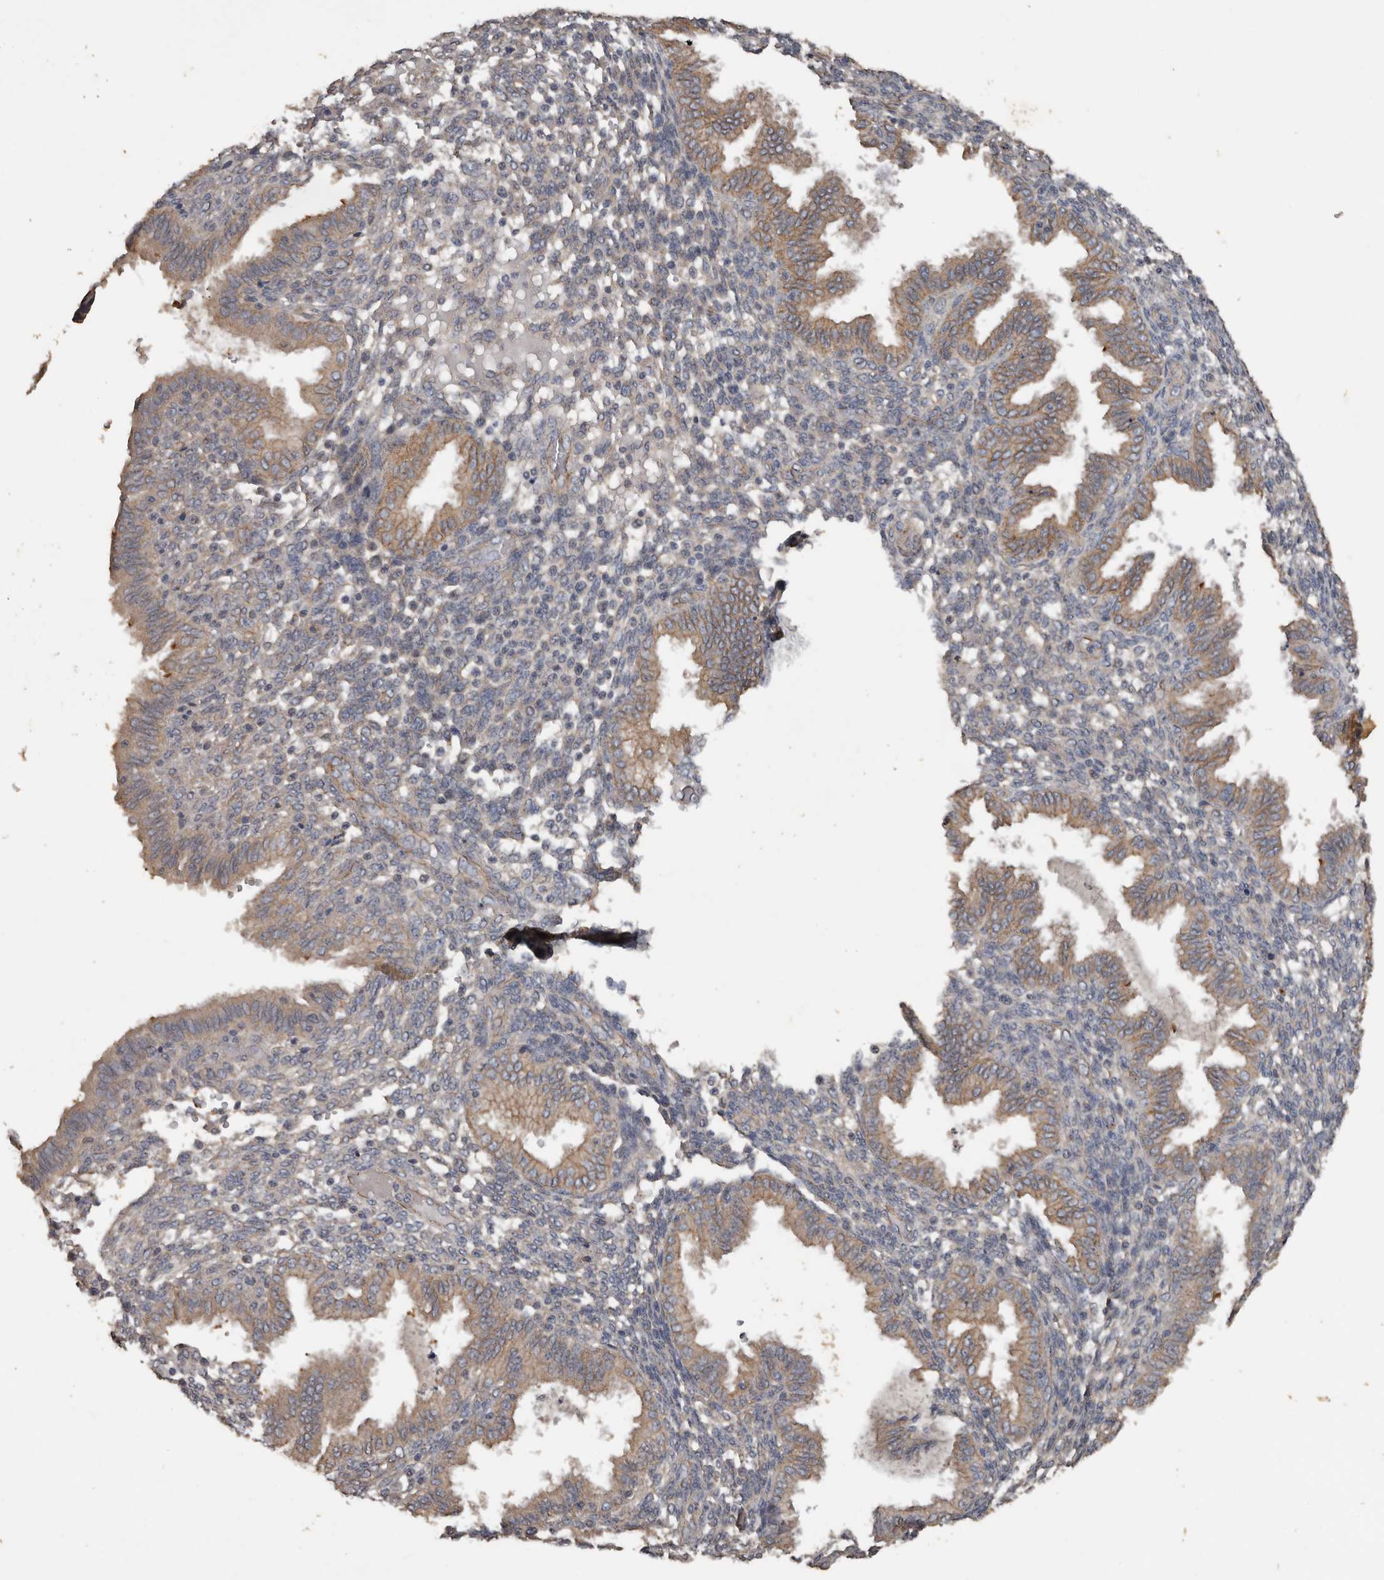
{"staining": {"intensity": "weak", "quantity": "25%-75%", "location": "cytoplasmic/membranous"}, "tissue": "endometrium", "cell_type": "Cells in endometrial stroma", "image_type": "normal", "snomed": [{"axis": "morphology", "description": "Normal tissue, NOS"}, {"axis": "topography", "description": "Endometrium"}], "caption": "Cells in endometrial stroma show low levels of weak cytoplasmic/membranous positivity in approximately 25%-75% of cells in unremarkable human endometrium.", "gene": "HYAL4", "patient": {"sex": "female", "age": 33}}